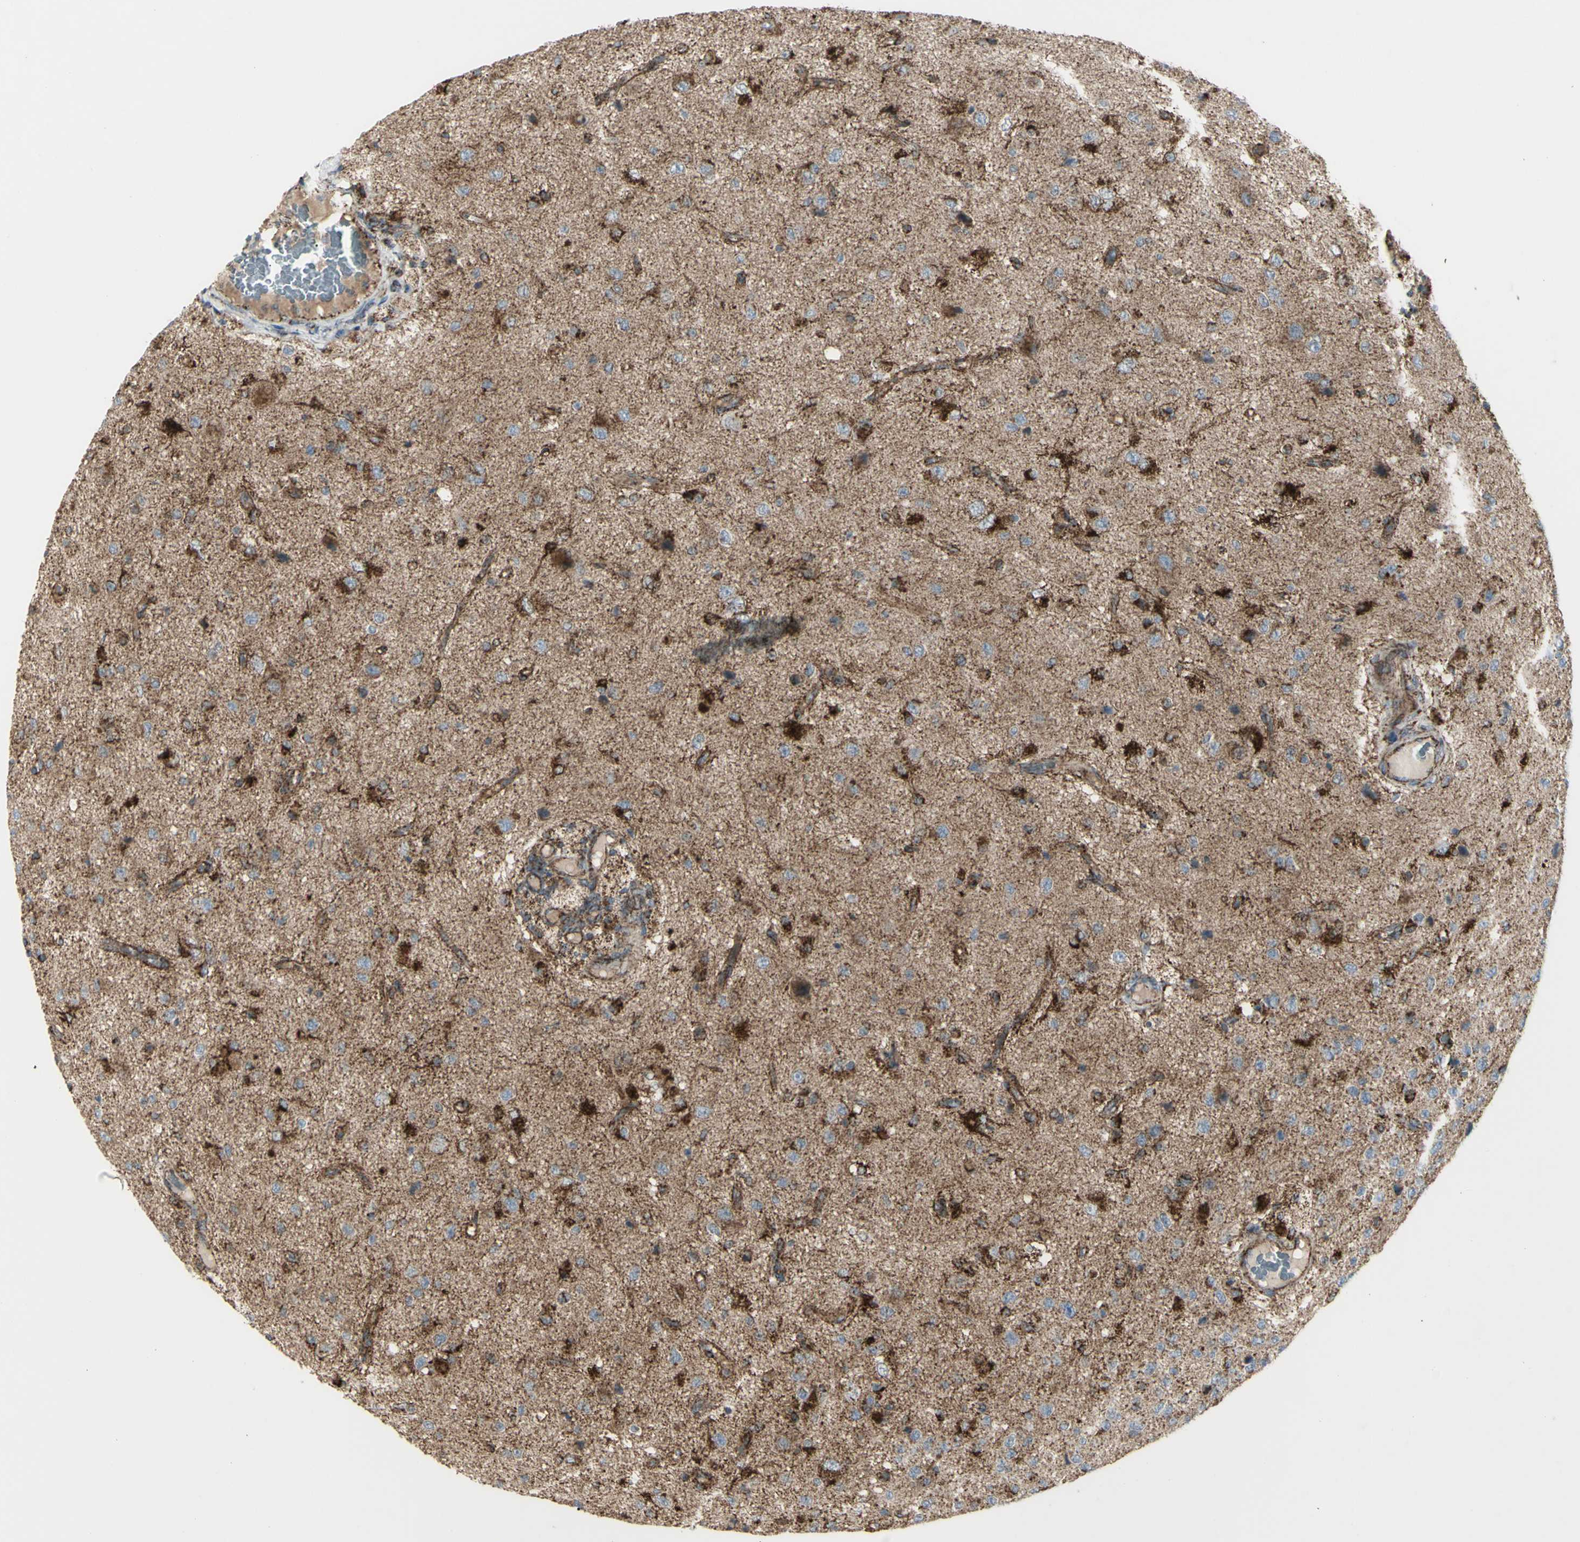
{"staining": {"intensity": "strong", "quantity": "25%-75%", "location": "cytoplasmic/membranous"}, "tissue": "glioma", "cell_type": "Tumor cells", "image_type": "cancer", "snomed": [{"axis": "morphology", "description": "Glioma, malignant, High grade"}, {"axis": "topography", "description": "pancreas cauda"}], "caption": "Immunohistochemical staining of glioma reveals strong cytoplasmic/membranous protein staining in about 25%-75% of tumor cells. The staining is performed using DAB (3,3'-diaminobenzidine) brown chromogen to label protein expression. The nuclei are counter-stained blue using hematoxylin.", "gene": "CYB5R1", "patient": {"sex": "male", "age": 60}}